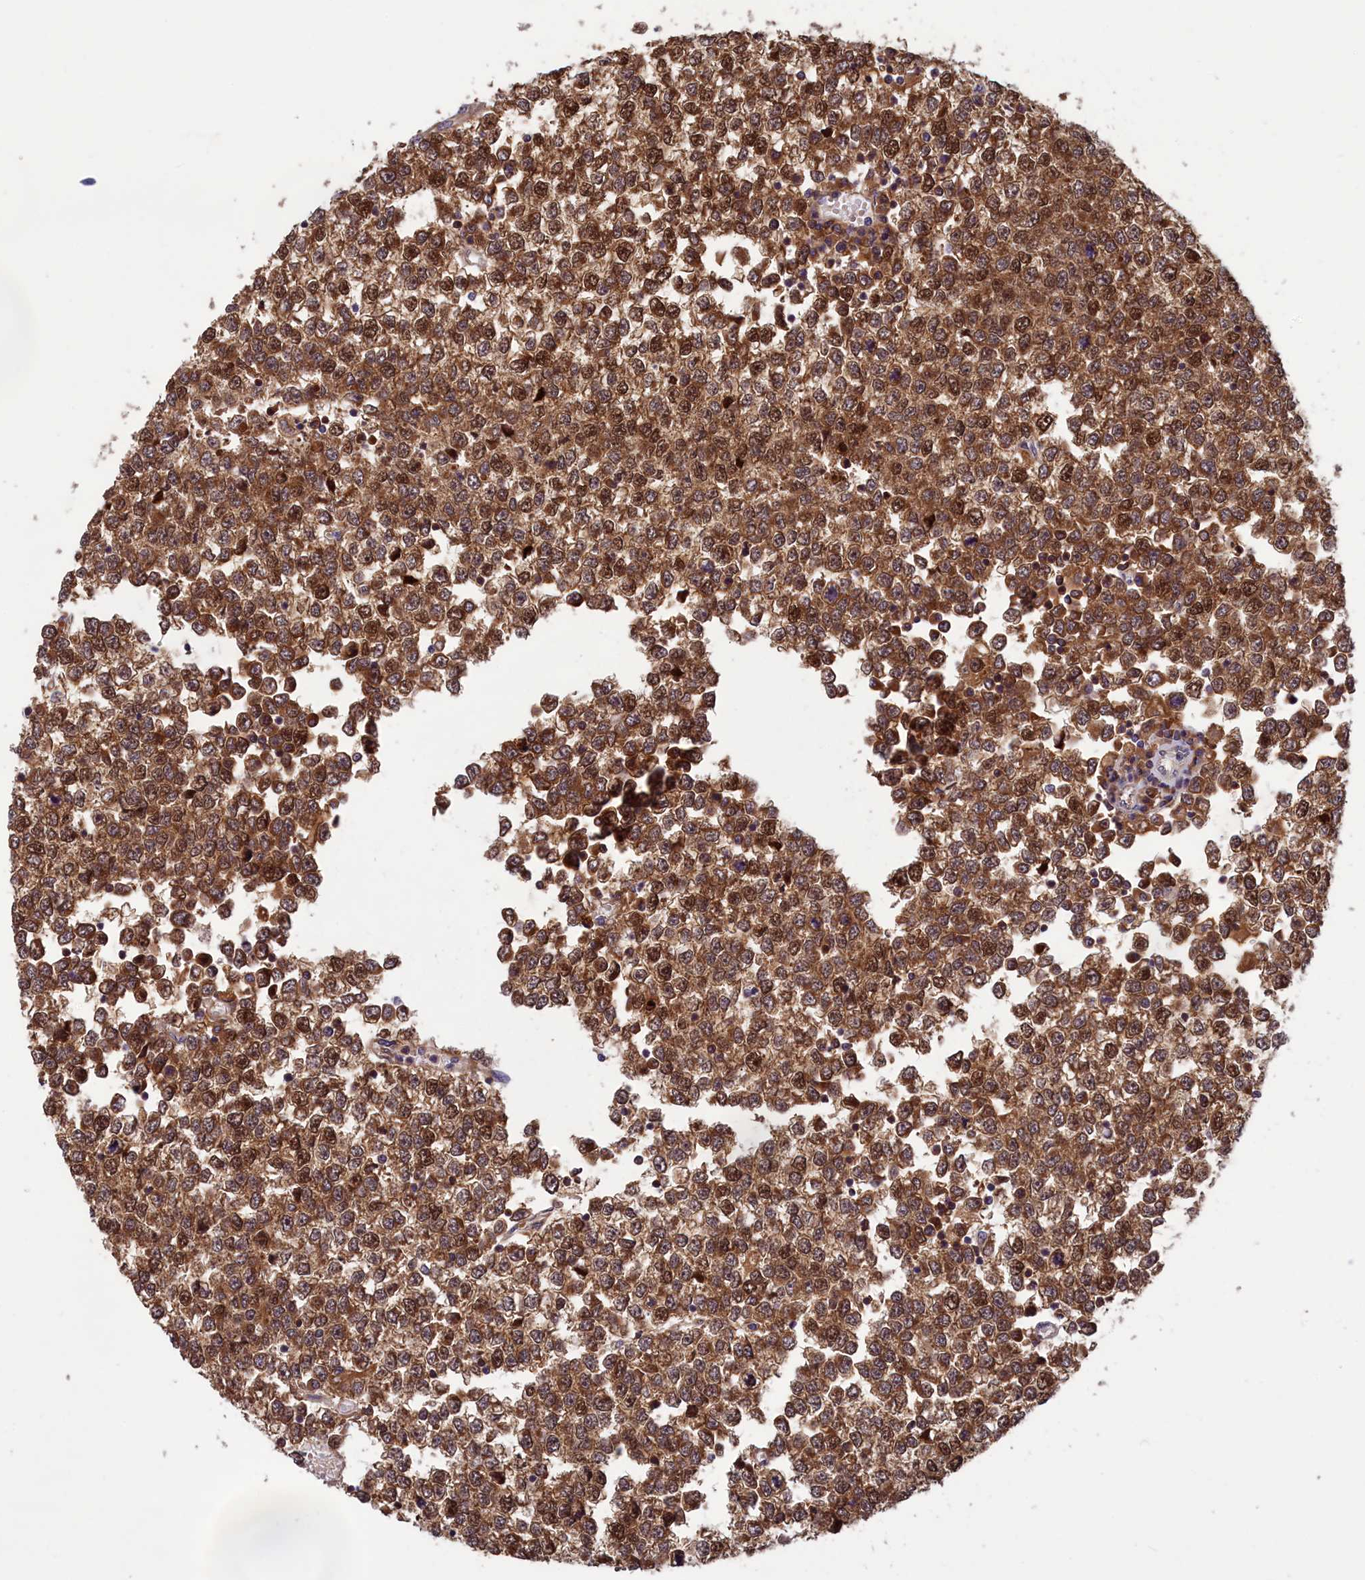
{"staining": {"intensity": "moderate", "quantity": ">75%", "location": "cytoplasmic/membranous,nuclear"}, "tissue": "testis cancer", "cell_type": "Tumor cells", "image_type": "cancer", "snomed": [{"axis": "morphology", "description": "Seminoma, NOS"}, {"axis": "topography", "description": "Testis"}], "caption": "Protein staining by IHC demonstrates moderate cytoplasmic/membranous and nuclear expression in approximately >75% of tumor cells in testis cancer (seminoma).", "gene": "CCDC15", "patient": {"sex": "male", "age": 65}}